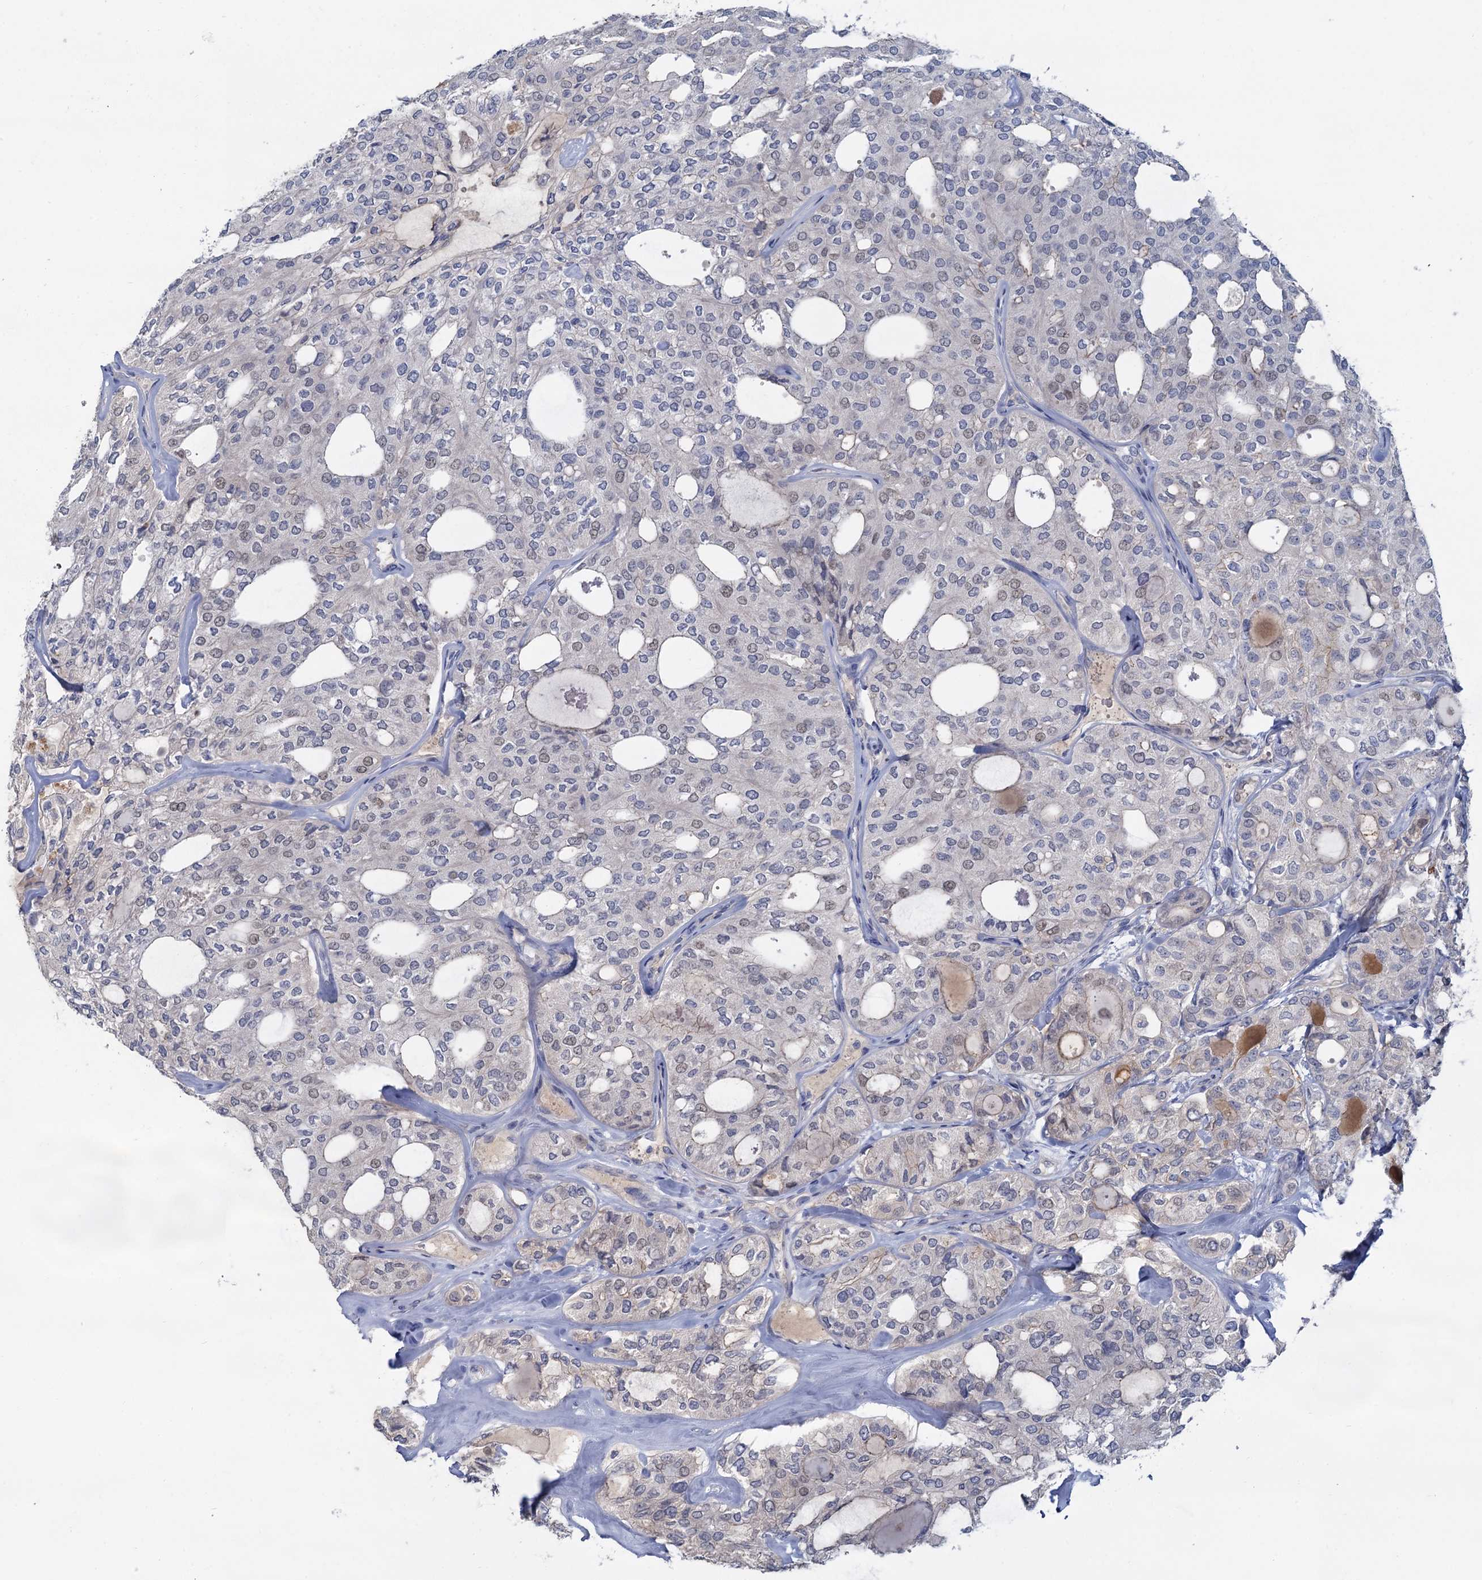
{"staining": {"intensity": "negative", "quantity": "none", "location": "none"}, "tissue": "thyroid cancer", "cell_type": "Tumor cells", "image_type": "cancer", "snomed": [{"axis": "morphology", "description": "Follicular adenoma carcinoma, NOS"}, {"axis": "topography", "description": "Thyroid gland"}], "caption": "IHC histopathology image of human thyroid cancer stained for a protein (brown), which displays no expression in tumor cells.", "gene": "ACSM3", "patient": {"sex": "male", "age": 75}}